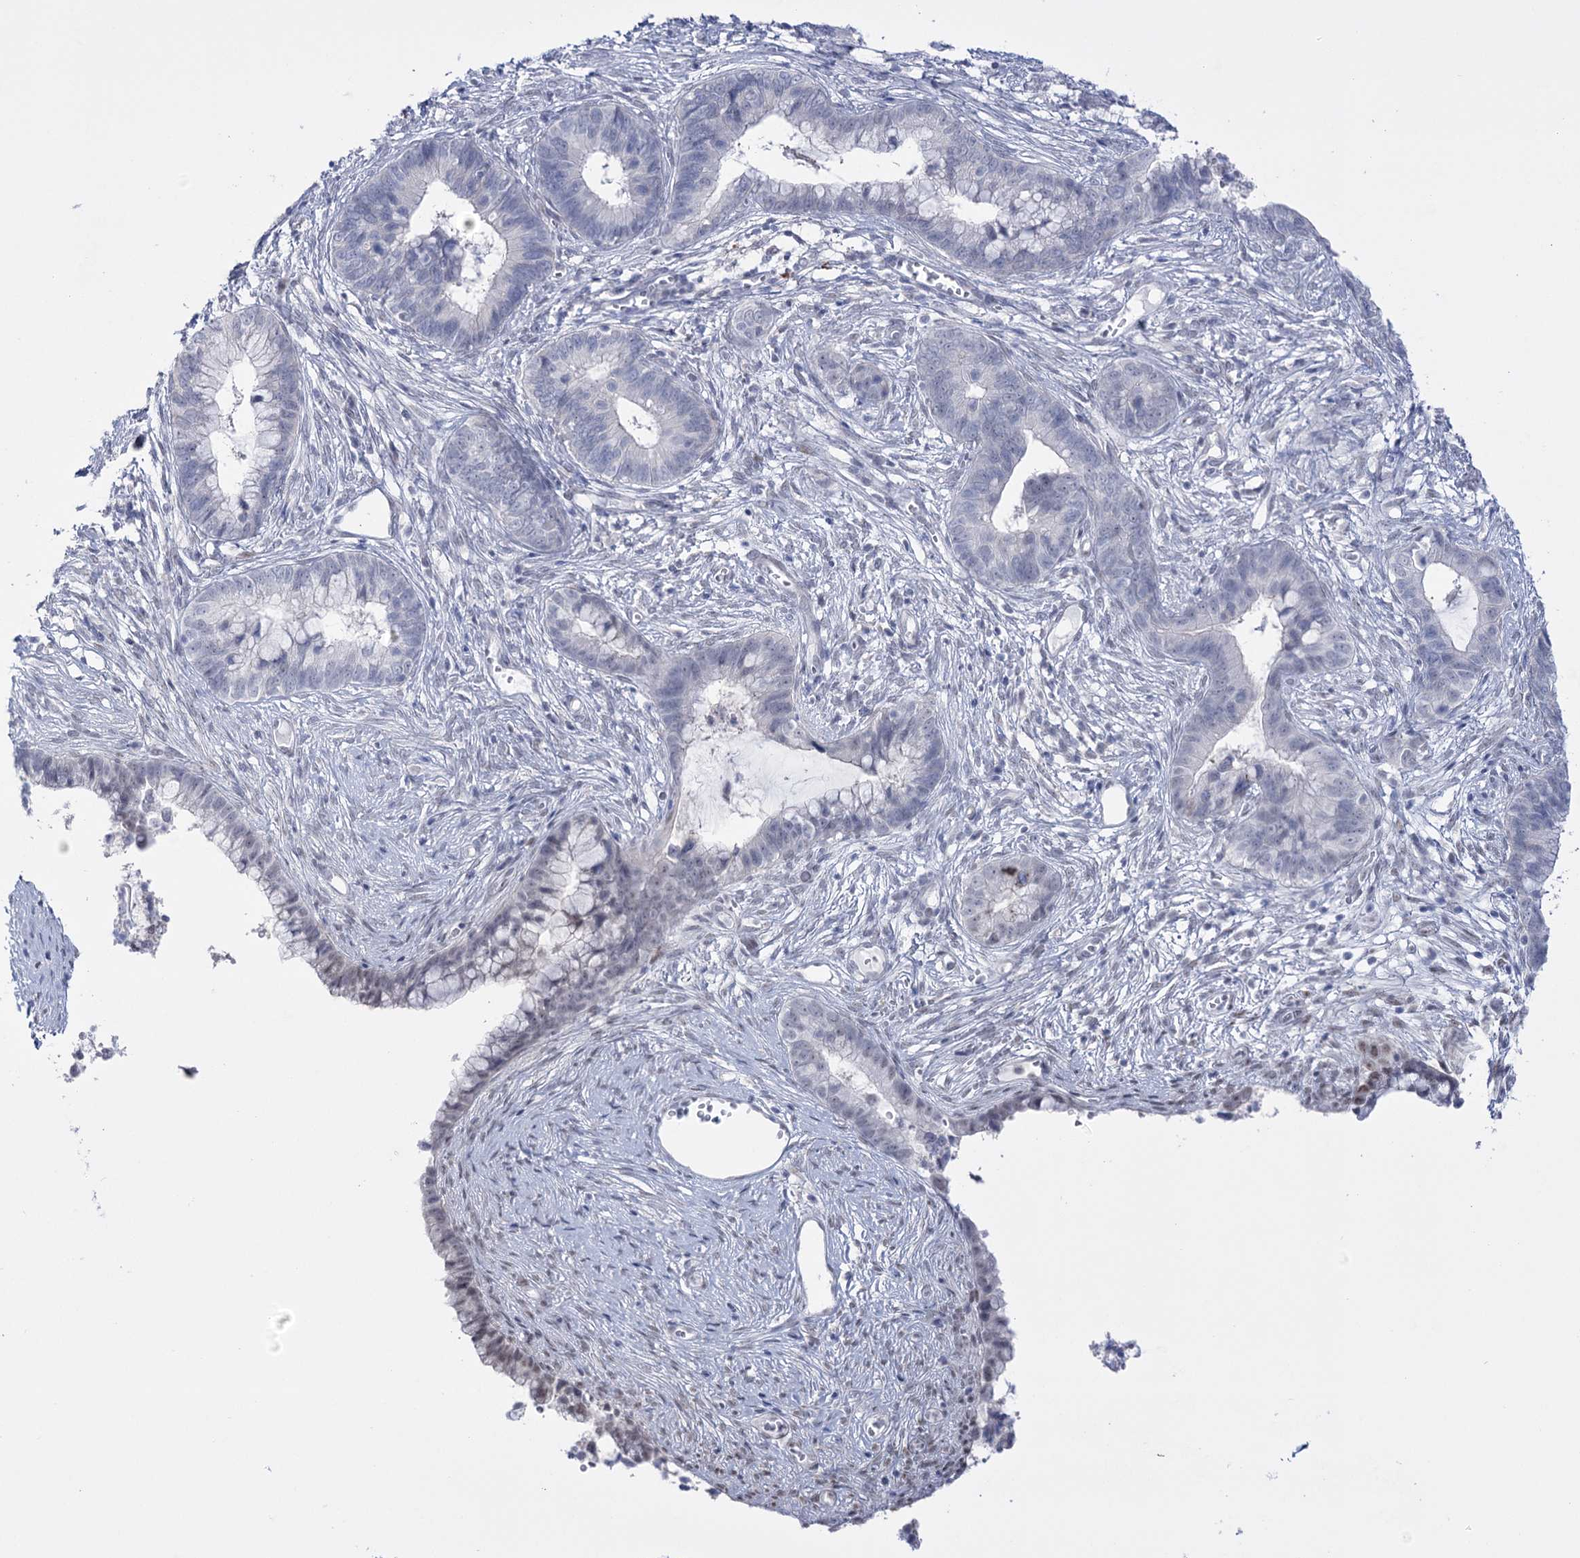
{"staining": {"intensity": "negative", "quantity": "none", "location": "none"}, "tissue": "cervical cancer", "cell_type": "Tumor cells", "image_type": "cancer", "snomed": [{"axis": "morphology", "description": "Adenocarcinoma, NOS"}, {"axis": "topography", "description": "Cervix"}], "caption": "High magnification brightfield microscopy of cervical cancer stained with DAB (brown) and counterstained with hematoxylin (blue): tumor cells show no significant staining. The staining was performed using DAB to visualize the protein expression in brown, while the nuclei were stained in blue with hematoxylin (Magnification: 20x).", "gene": "RBM15B", "patient": {"sex": "female", "age": 44}}